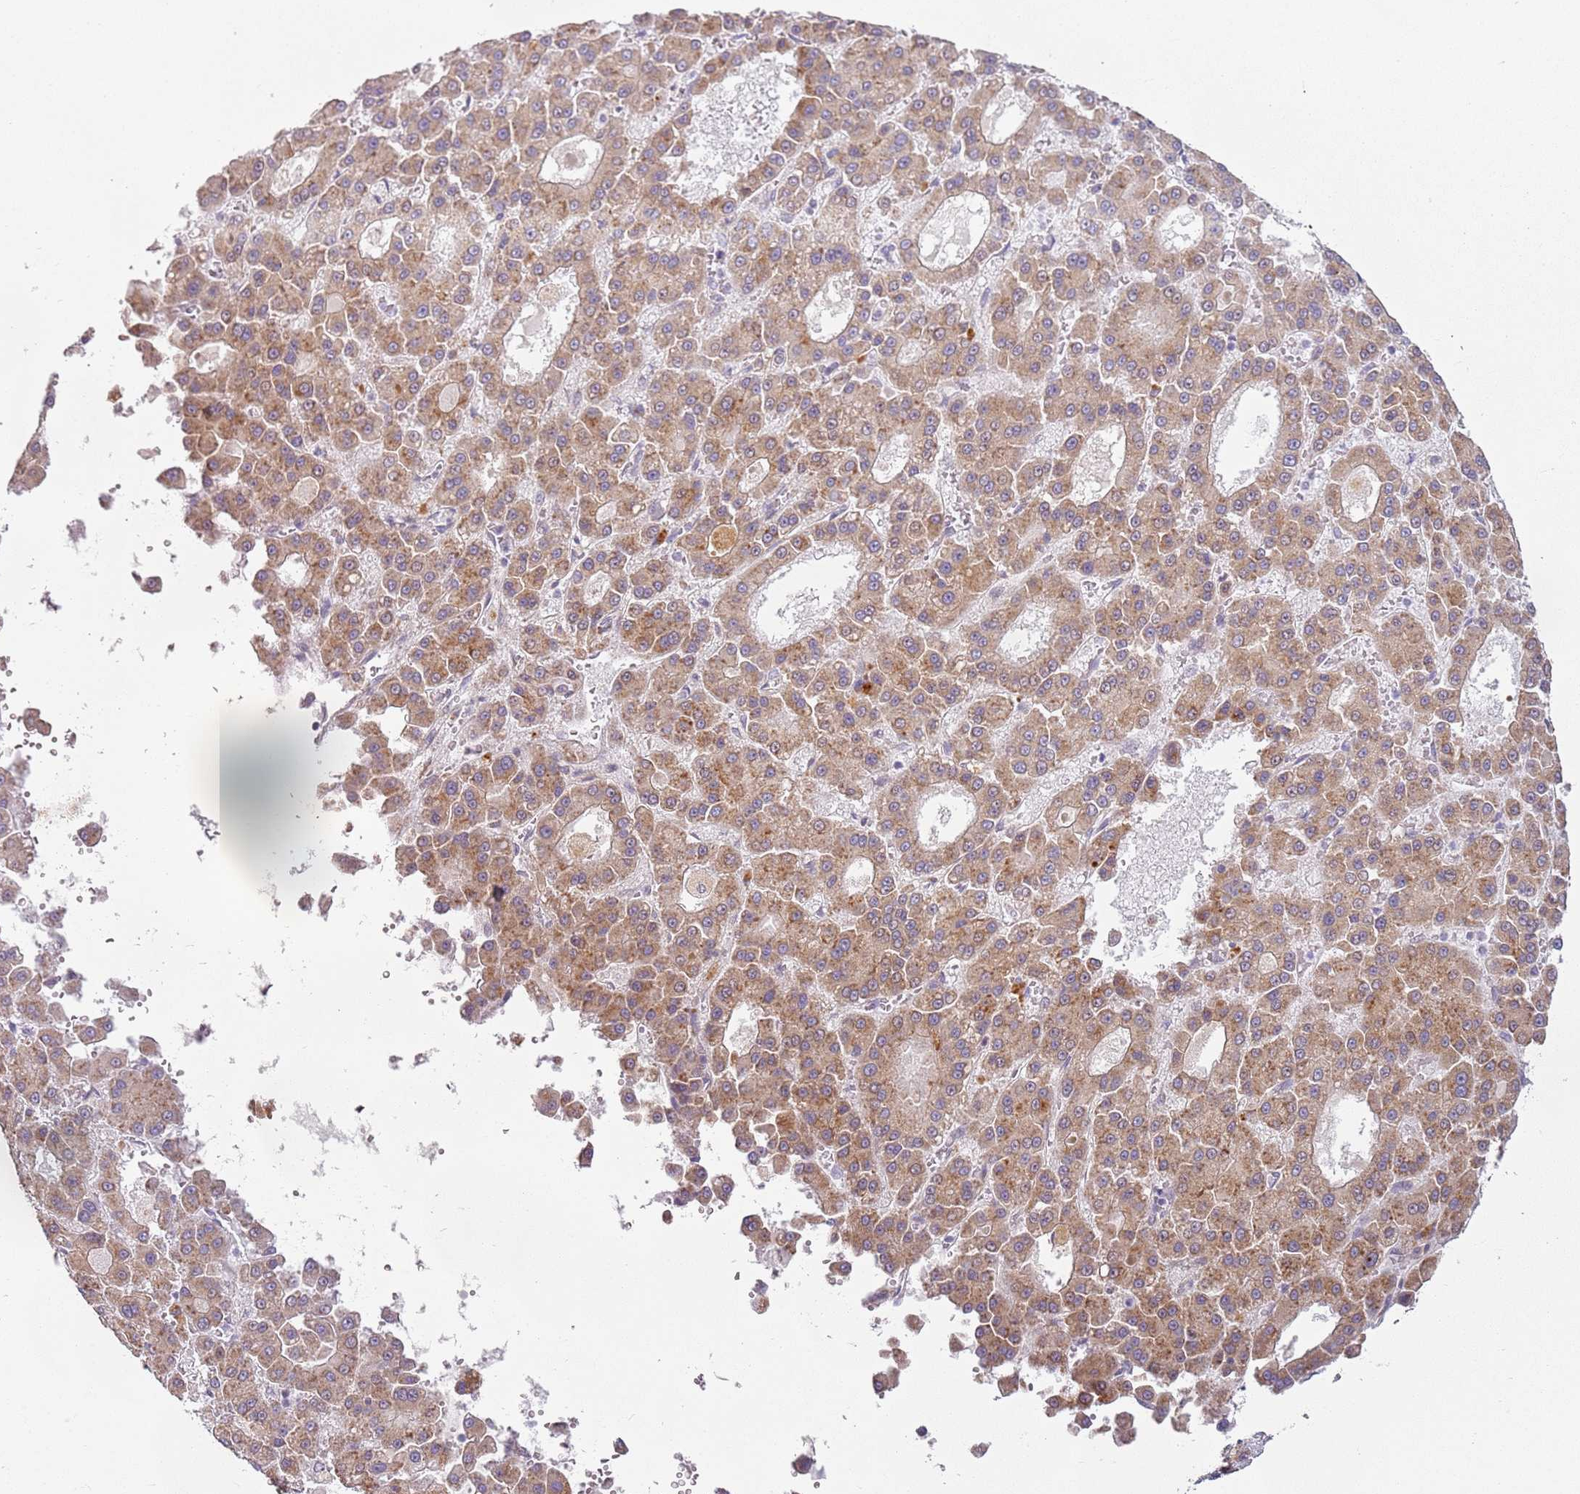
{"staining": {"intensity": "moderate", "quantity": "25%-75%", "location": "cytoplasmic/membranous"}, "tissue": "liver cancer", "cell_type": "Tumor cells", "image_type": "cancer", "snomed": [{"axis": "morphology", "description": "Carcinoma, Hepatocellular, NOS"}, {"axis": "topography", "description": "Liver"}], "caption": "Hepatocellular carcinoma (liver) stained with a protein marker shows moderate staining in tumor cells.", "gene": "RPS28", "patient": {"sex": "male", "age": 70}}